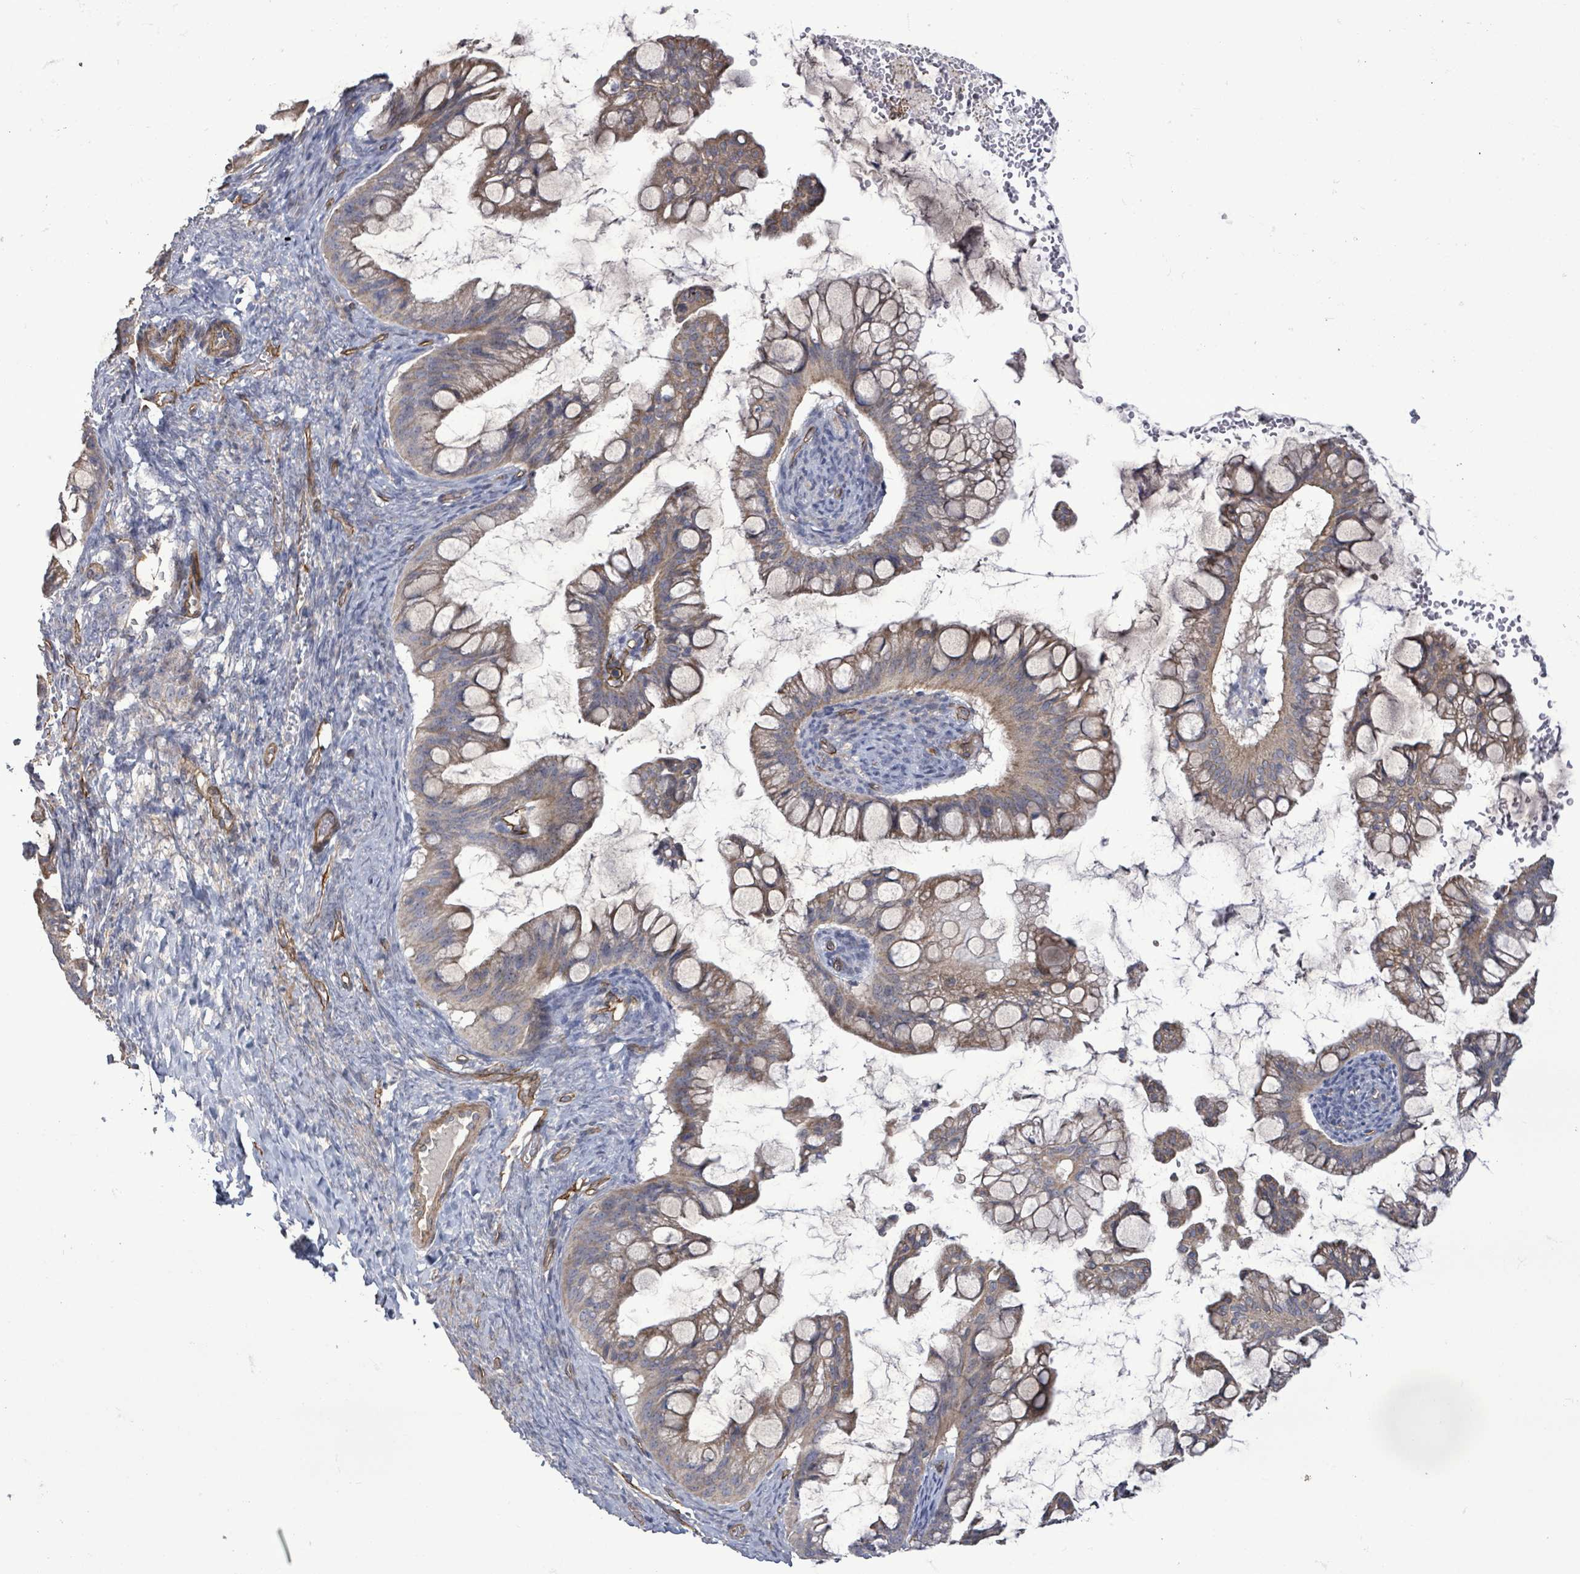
{"staining": {"intensity": "weak", "quantity": "25%-75%", "location": "cytoplasmic/membranous"}, "tissue": "ovarian cancer", "cell_type": "Tumor cells", "image_type": "cancer", "snomed": [{"axis": "morphology", "description": "Cystadenocarcinoma, mucinous, NOS"}, {"axis": "topography", "description": "Ovary"}], "caption": "This is an image of IHC staining of ovarian cancer, which shows weak staining in the cytoplasmic/membranous of tumor cells.", "gene": "KANK3", "patient": {"sex": "female", "age": 73}}